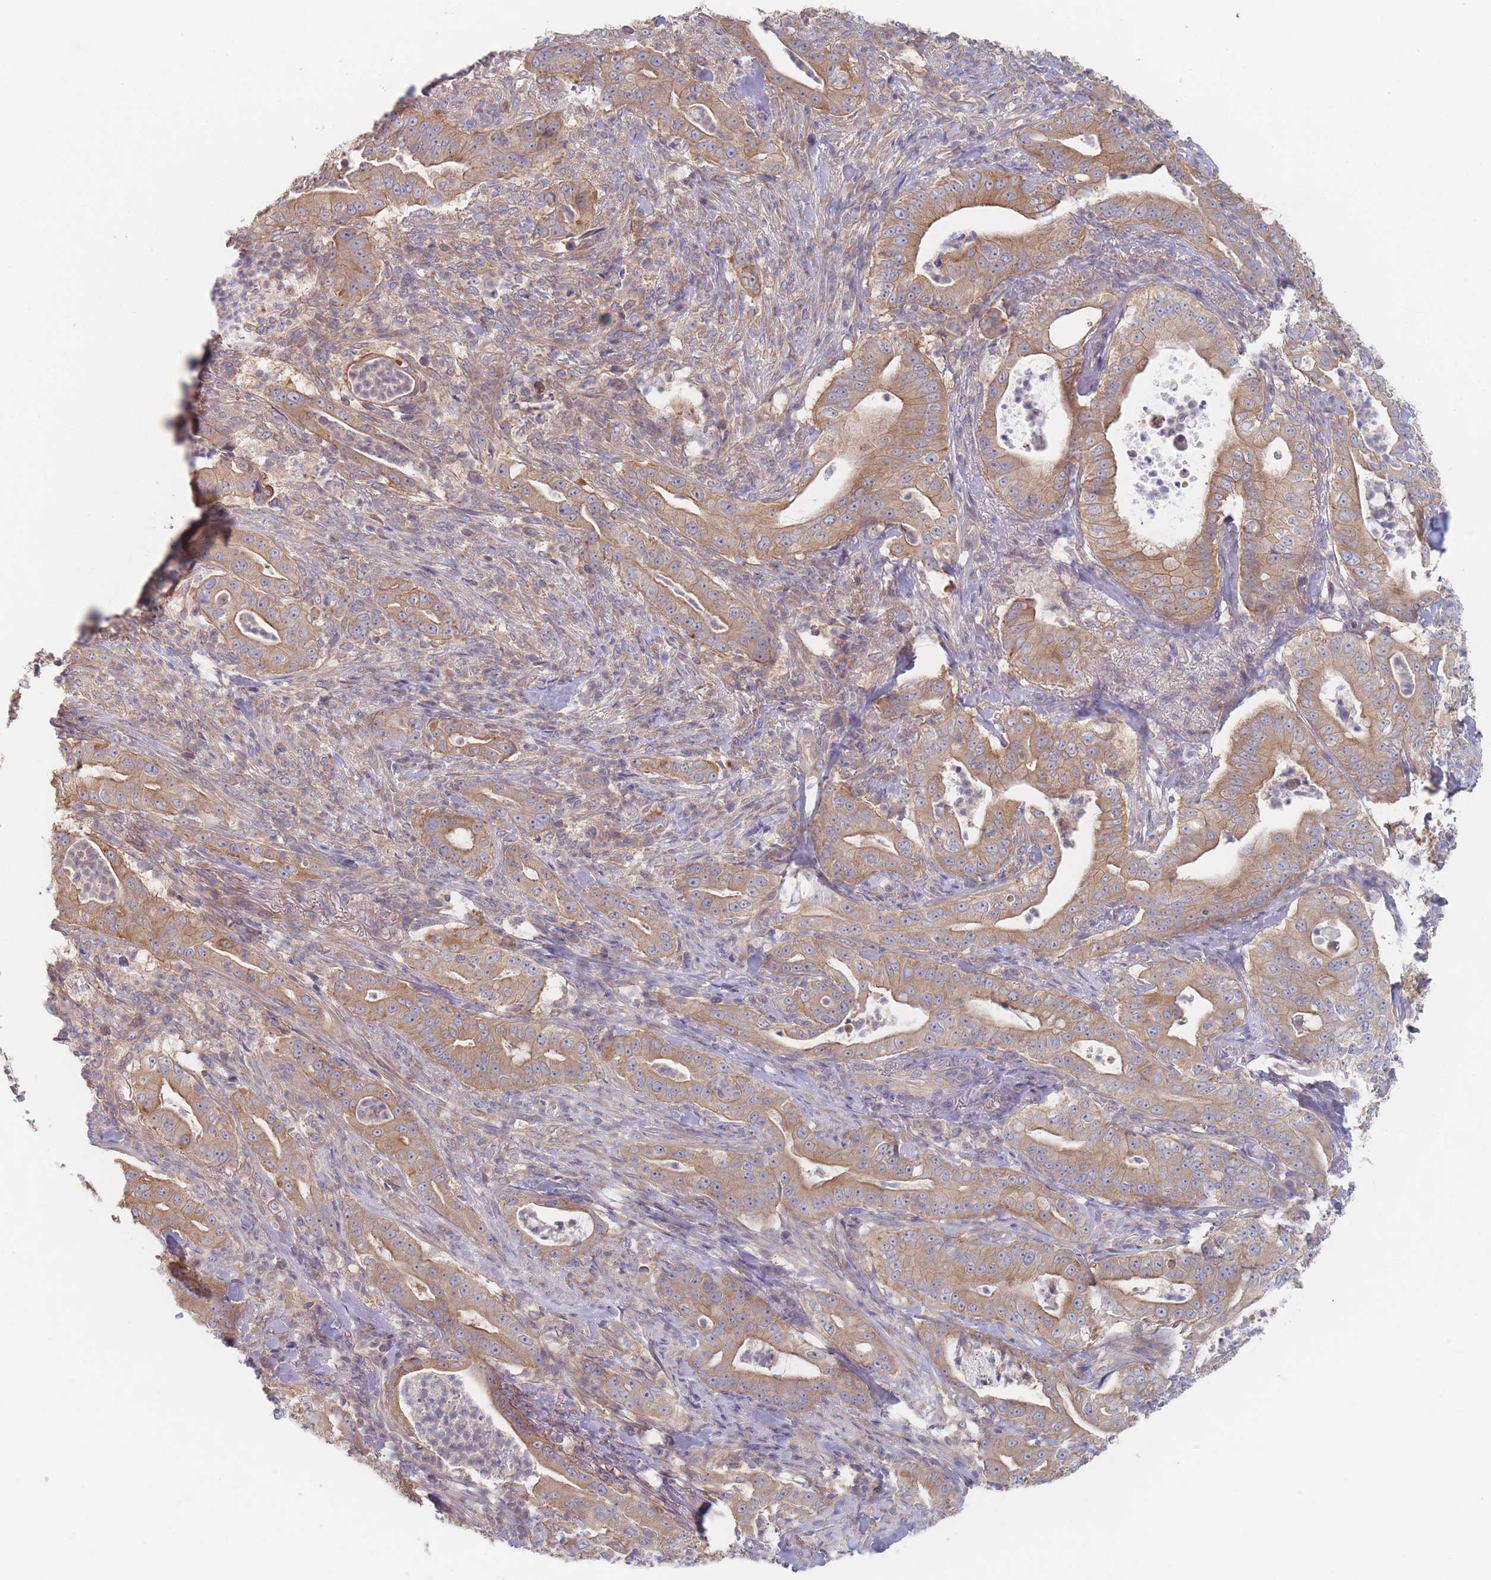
{"staining": {"intensity": "moderate", "quantity": ">75%", "location": "cytoplasmic/membranous"}, "tissue": "pancreatic cancer", "cell_type": "Tumor cells", "image_type": "cancer", "snomed": [{"axis": "morphology", "description": "Adenocarcinoma, NOS"}, {"axis": "topography", "description": "Pancreas"}], "caption": "Moderate cytoplasmic/membranous protein staining is seen in approximately >75% of tumor cells in pancreatic cancer (adenocarcinoma).", "gene": "EFCC1", "patient": {"sex": "male", "age": 71}}